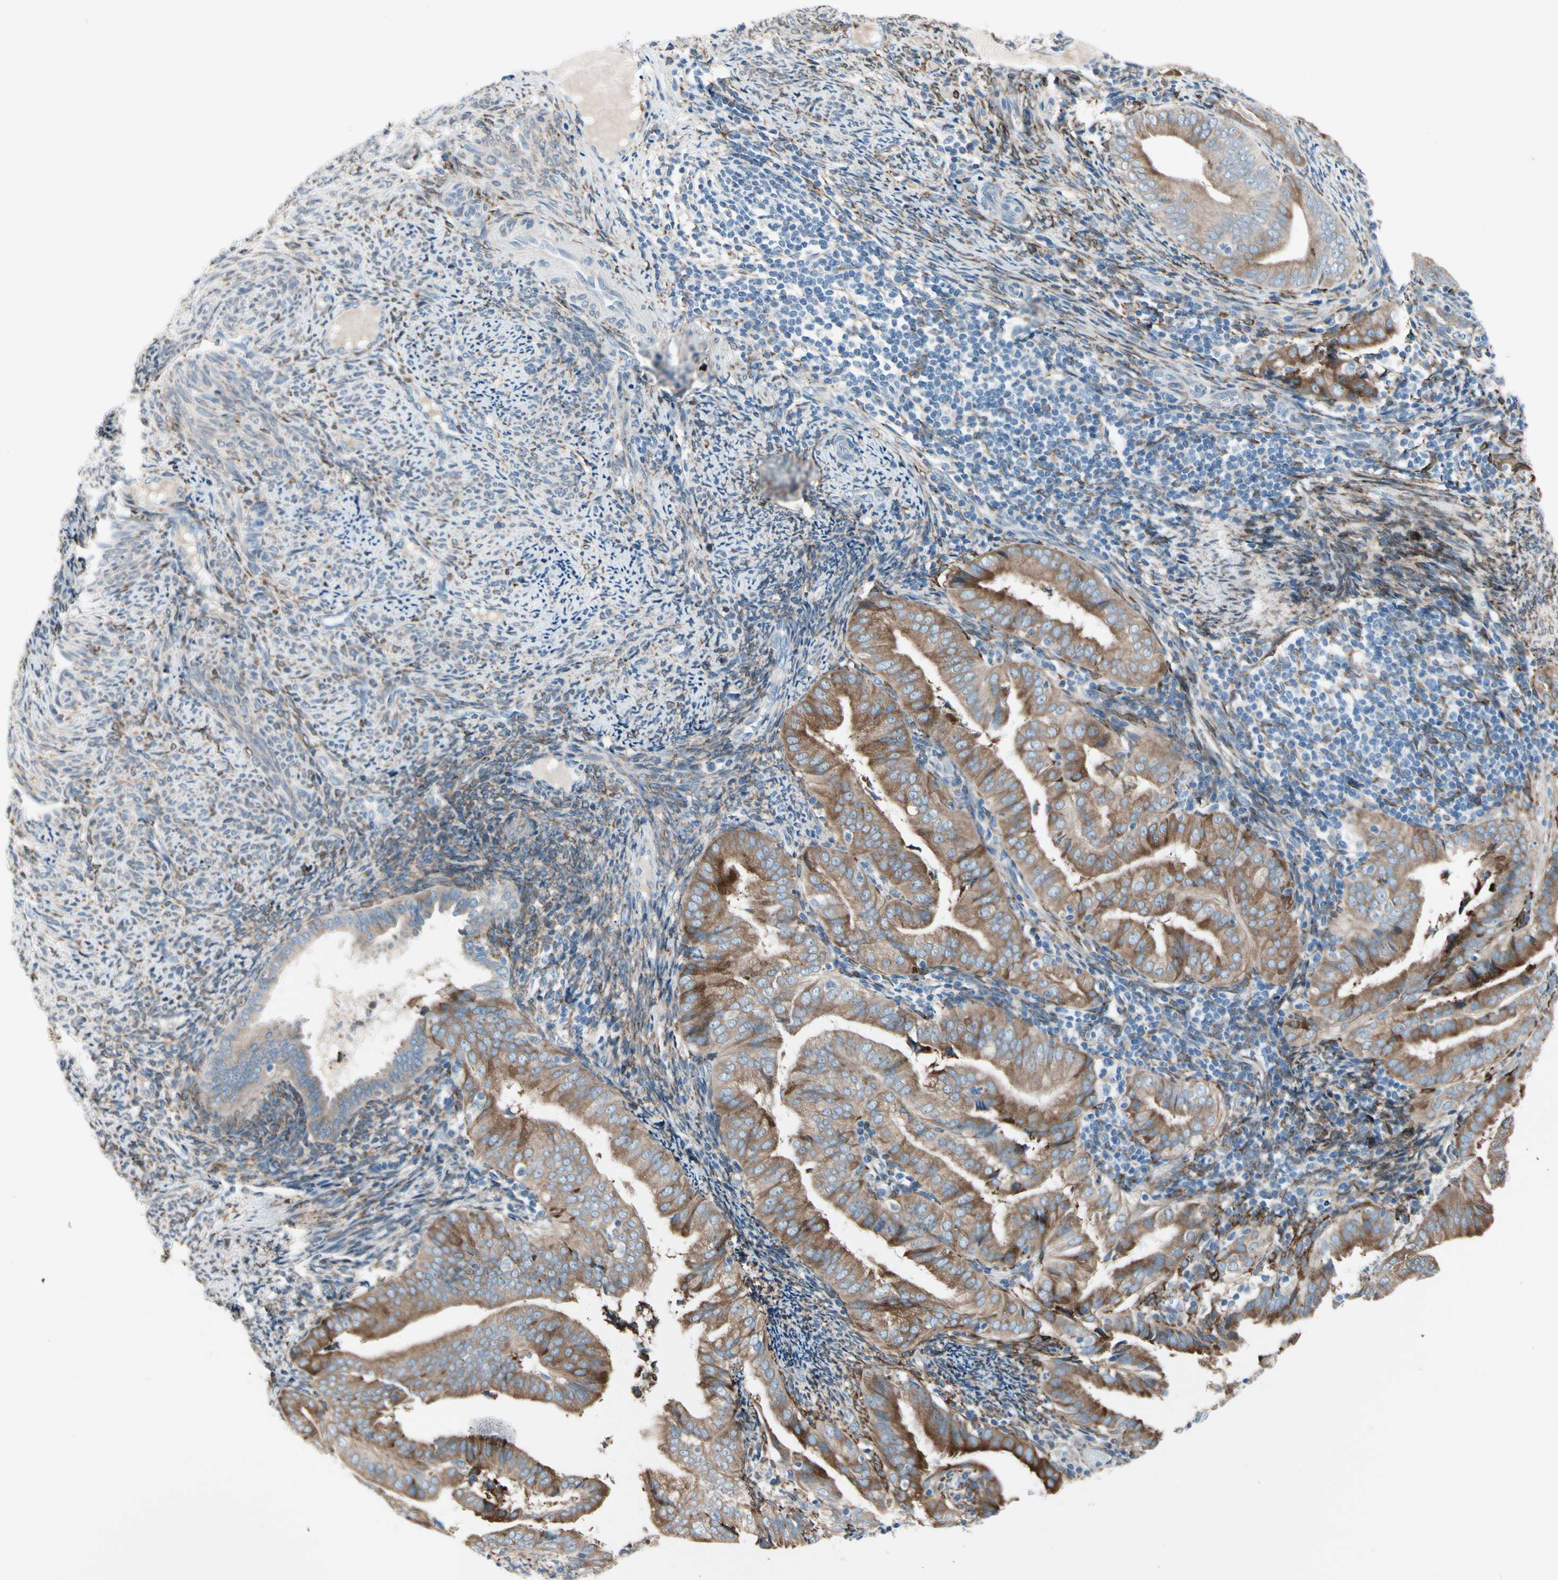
{"staining": {"intensity": "weak", "quantity": ">75%", "location": "cytoplasmic/membranous"}, "tissue": "endometrial cancer", "cell_type": "Tumor cells", "image_type": "cancer", "snomed": [{"axis": "morphology", "description": "Adenocarcinoma, NOS"}, {"axis": "topography", "description": "Endometrium"}], "caption": "This histopathology image shows immunohistochemistry staining of endometrial adenocarcinoma, with low weak cytoplasmic/membranous expression in about >75% of tumor cells.", "gene": "LRPAP1", "patient": {"sex": "female", "age": 58}}